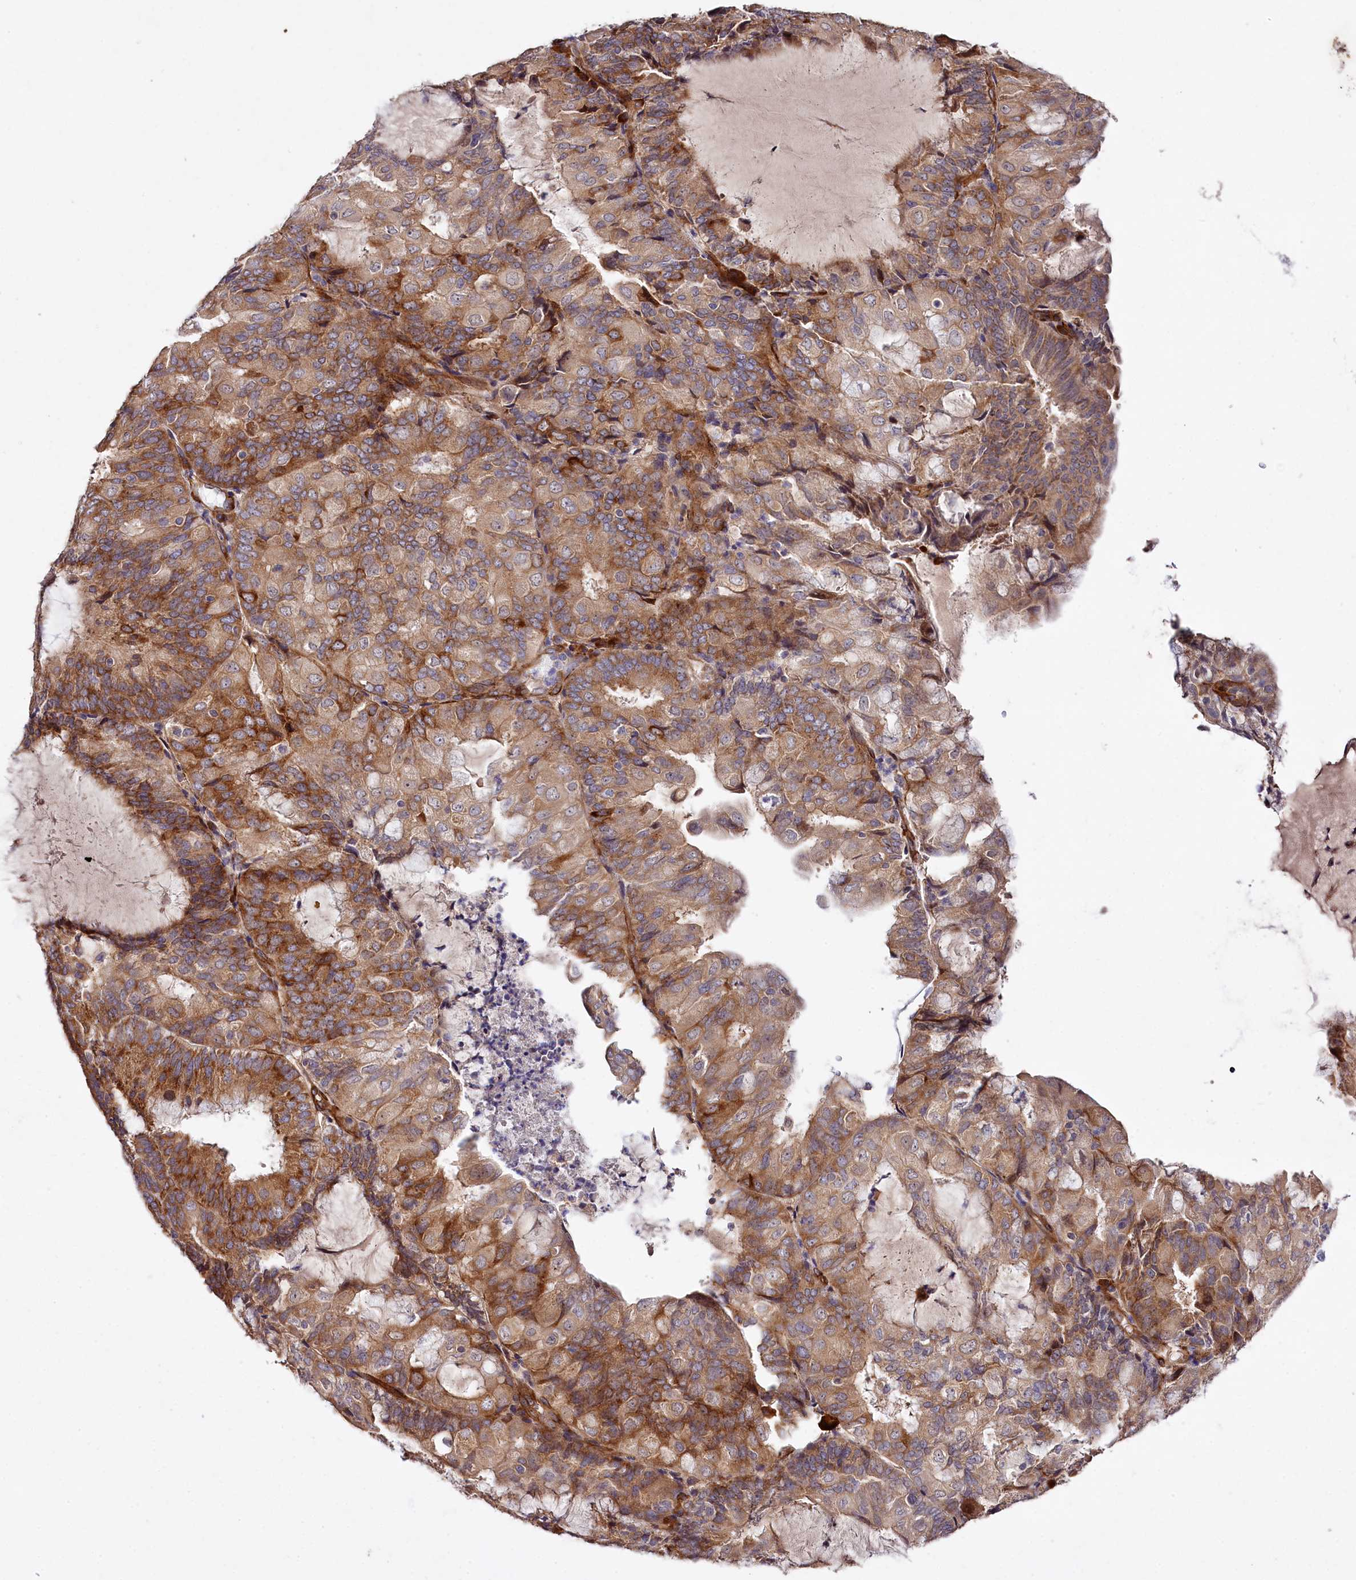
{"staining": {"intensity": "moderate", "quantity": ">75%", "location": "cytoplasmic/membranous"}, "tissue": "endometrial cancer", "cell_type": "Tumor cells", "image_type": "cancer", "snomed": [{"axis": "morphology", "description": "Adenocarcinoma, NOS"}, {"axis": "topography", "description": "Endometrium"}], "caption": "Approximately >75% of tumor cells in endometrial cancer (adenocarcinoma) reveal moderate cytoplasmic/membranous protein expression as visualized by brown immunohistochemical staining.", "gene": "SPATS2", "patient": {"sex": "female", "age": 81}}